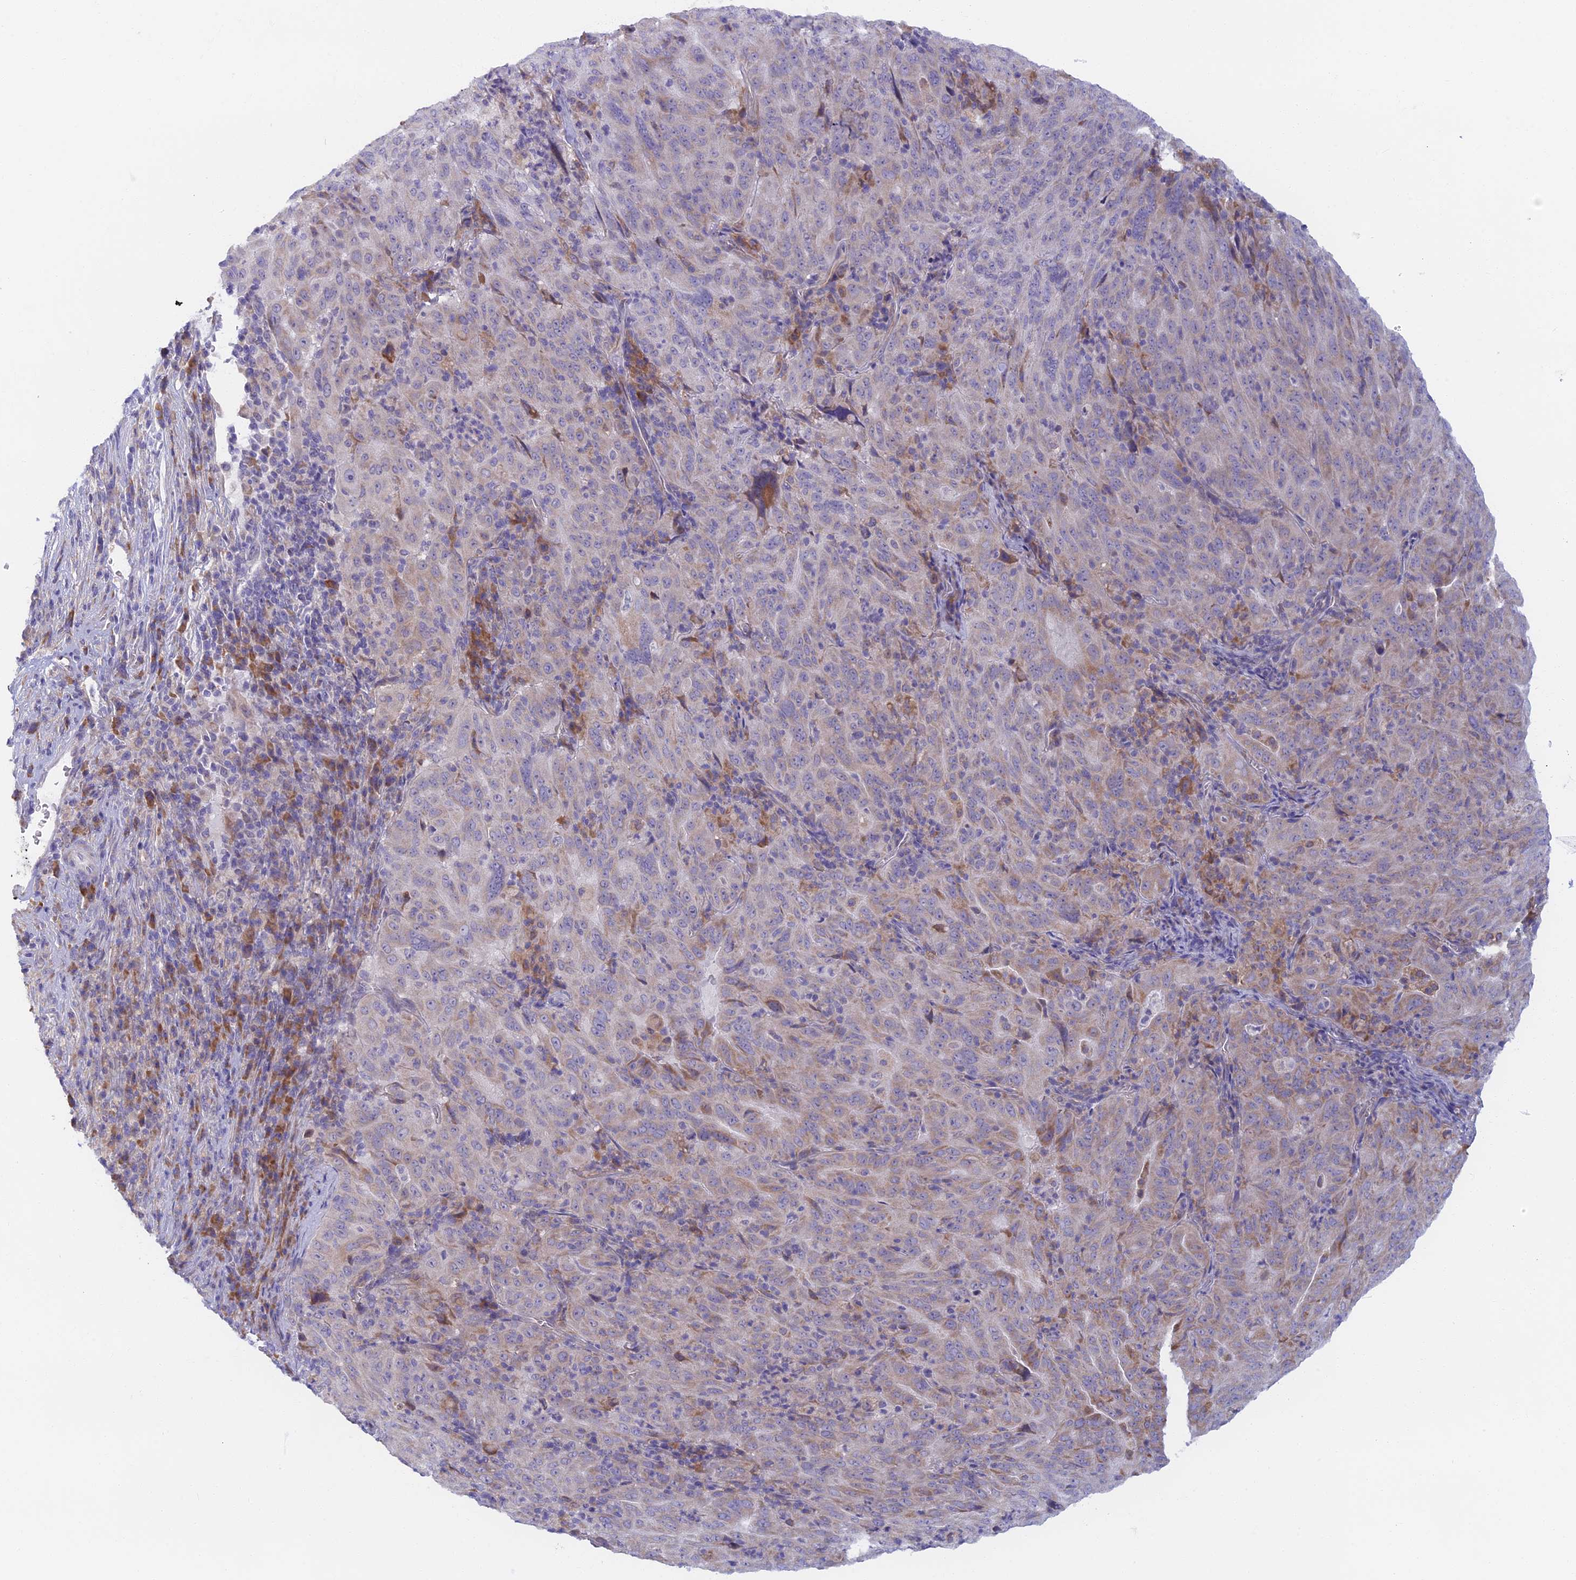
{"staining": {"intensity": "negative", "quantity": "none", "location": "none"}, "tissue": "pancreatic cancer", "cell_type": "Tumor cells", "image_type": "cancer", "snomed": [{"axis": "morphology", "description": "Adenocarcinoma, NOS"}, {"axis": "topography", "description": "Pancreas"}], "caption": "Pancreatic adenocarcinoma was stained to show a protein in brown. There is no significant expression in tumor cells.", "gene": "DDX51", "patient": {"sex": "male", "age": 63}}